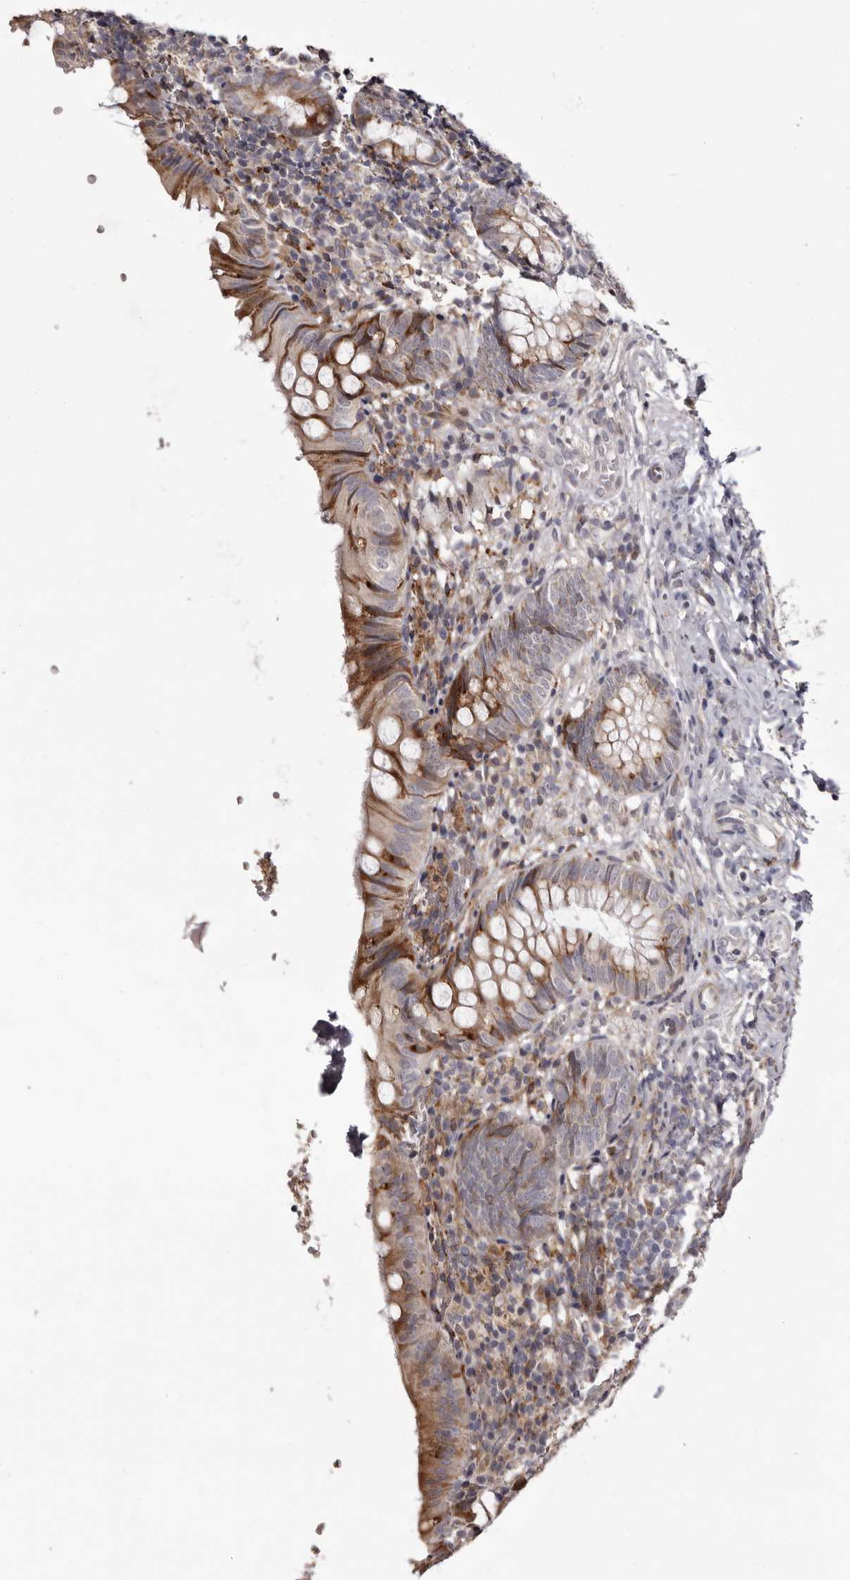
{"staining": {"intensity": "strong", "quantity": "25%-75%", "location": "cytoplasmic/membranous"}, "tissue": "appendix", "cell_type": "Glandular cells", "image_type": "normal", "snomed": [{"axis": "morphology", "description": "Normal tissue, NOS"}, {"axis": "topography", "description": "Appendix"}], "caption": "High-magnification brightfield microscopy of unremarkable appendix stained with DAB (3,3'-diaminobenzidine) (brown) and counterstained with hematoxylin (blue). glandular cells exhibit strong cytoplasmic/membranous expression is seen in about25%-75% of cells. The protein of interest is stained brown, and the nuclei are stained in blue (DAB (3,3'-diaminobenzidine) IHC with brightfield microscopy, high magnification).", "gene": "PIGX", "patient": {"sex": "male", "age": 8}}